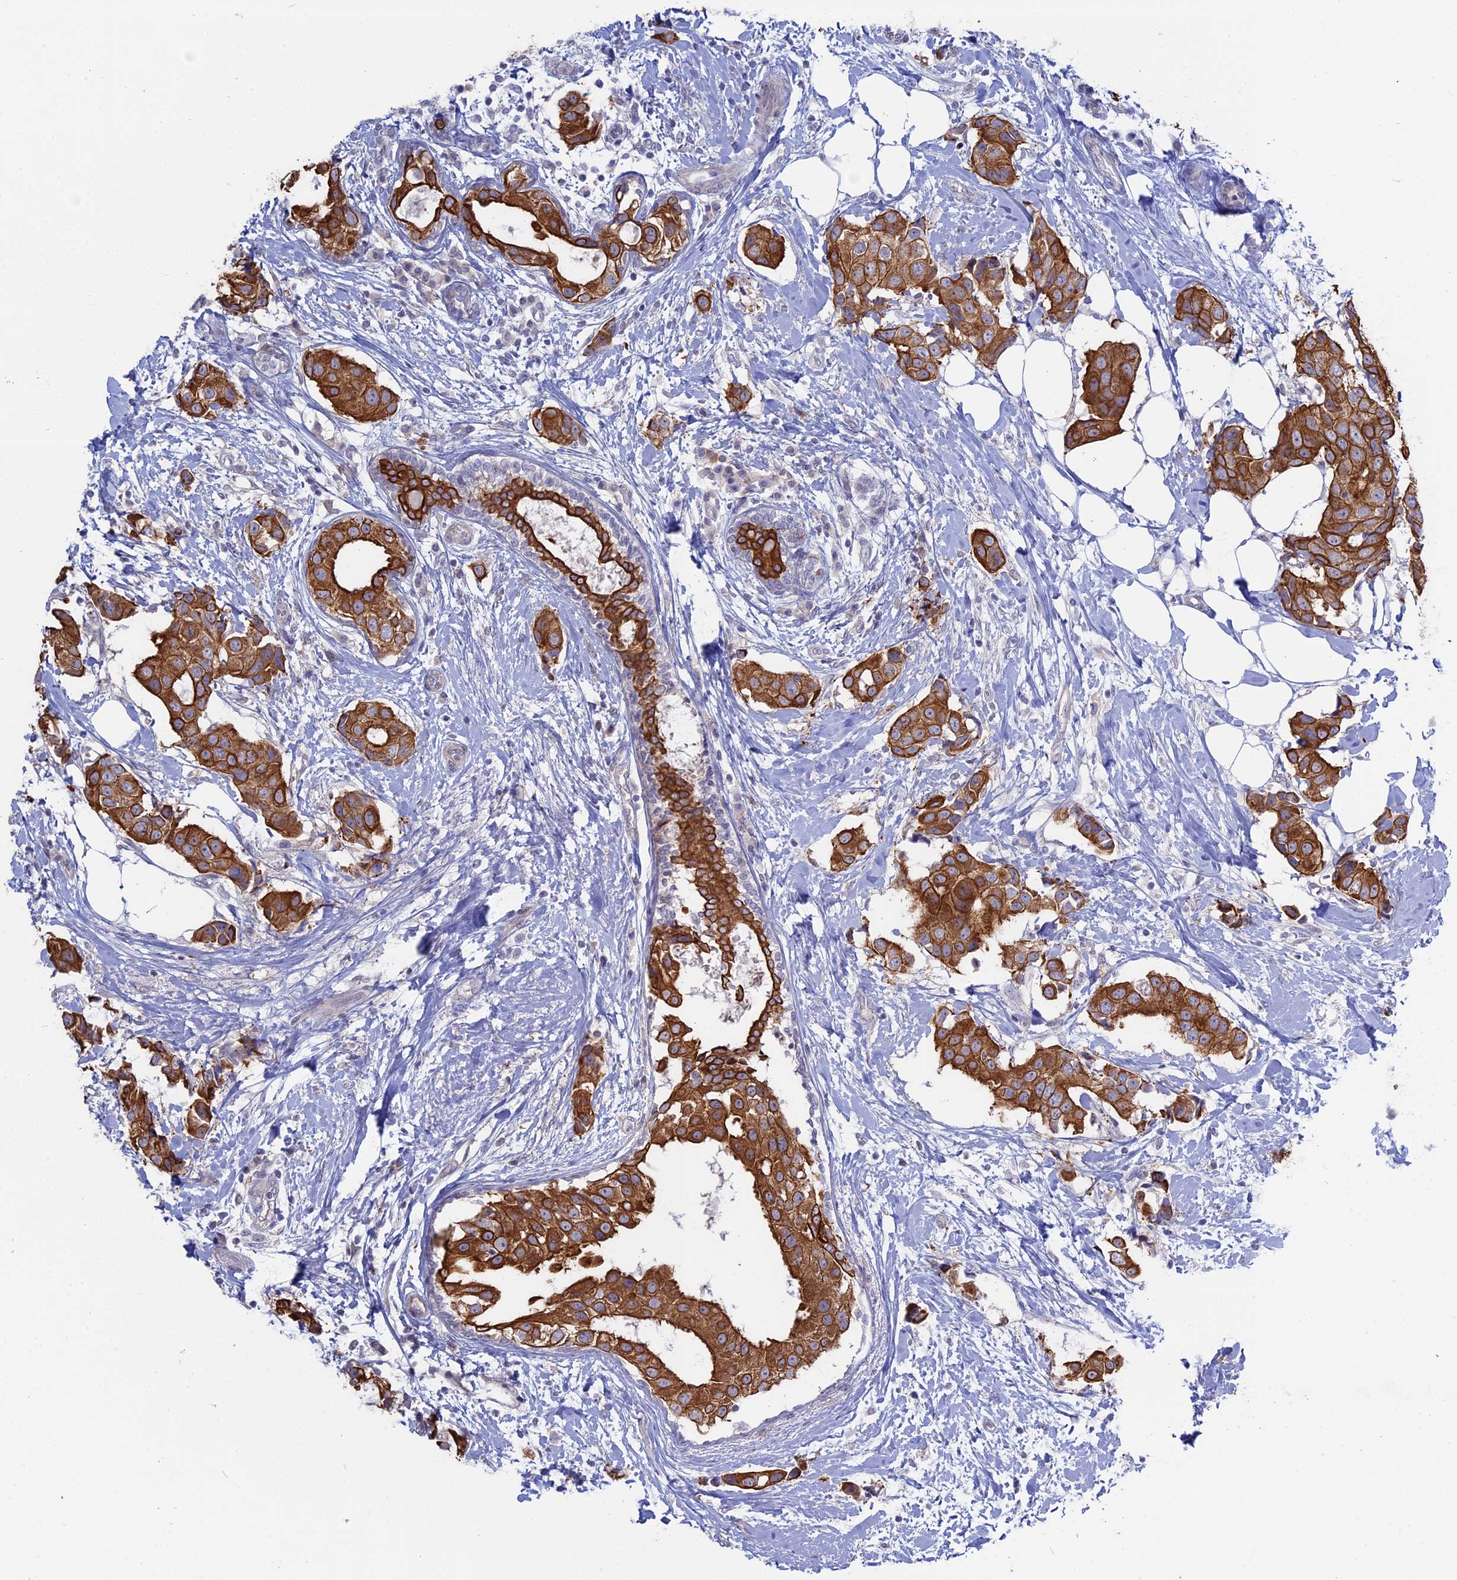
{"staining": {"intensity": "strong", "quantity": ">75%", "location": "cytoplasmic/membranous"}, "tissue": "breast cancer", "cell_type": "Tumor cells", "image_type": "cancer", "snomed": [{"axis": "morphology", "description": "Normal tissue, NOS"}, {"axis": "morphology", "description": "Duct carcinoma"}, {"axis": "topography", "description": "Breast"}], "caption": "This micrograph demonstrates intraductal carcinoma (breast) stained with immunohistochemistry to label a protein in brown. The cytoplasmic/membranous of tumor cells show strong positivity for the protein. Nuclei are counter-stained blue.", "gene": "MYO5B", "patient": {"sex": "female", "age": 39}}